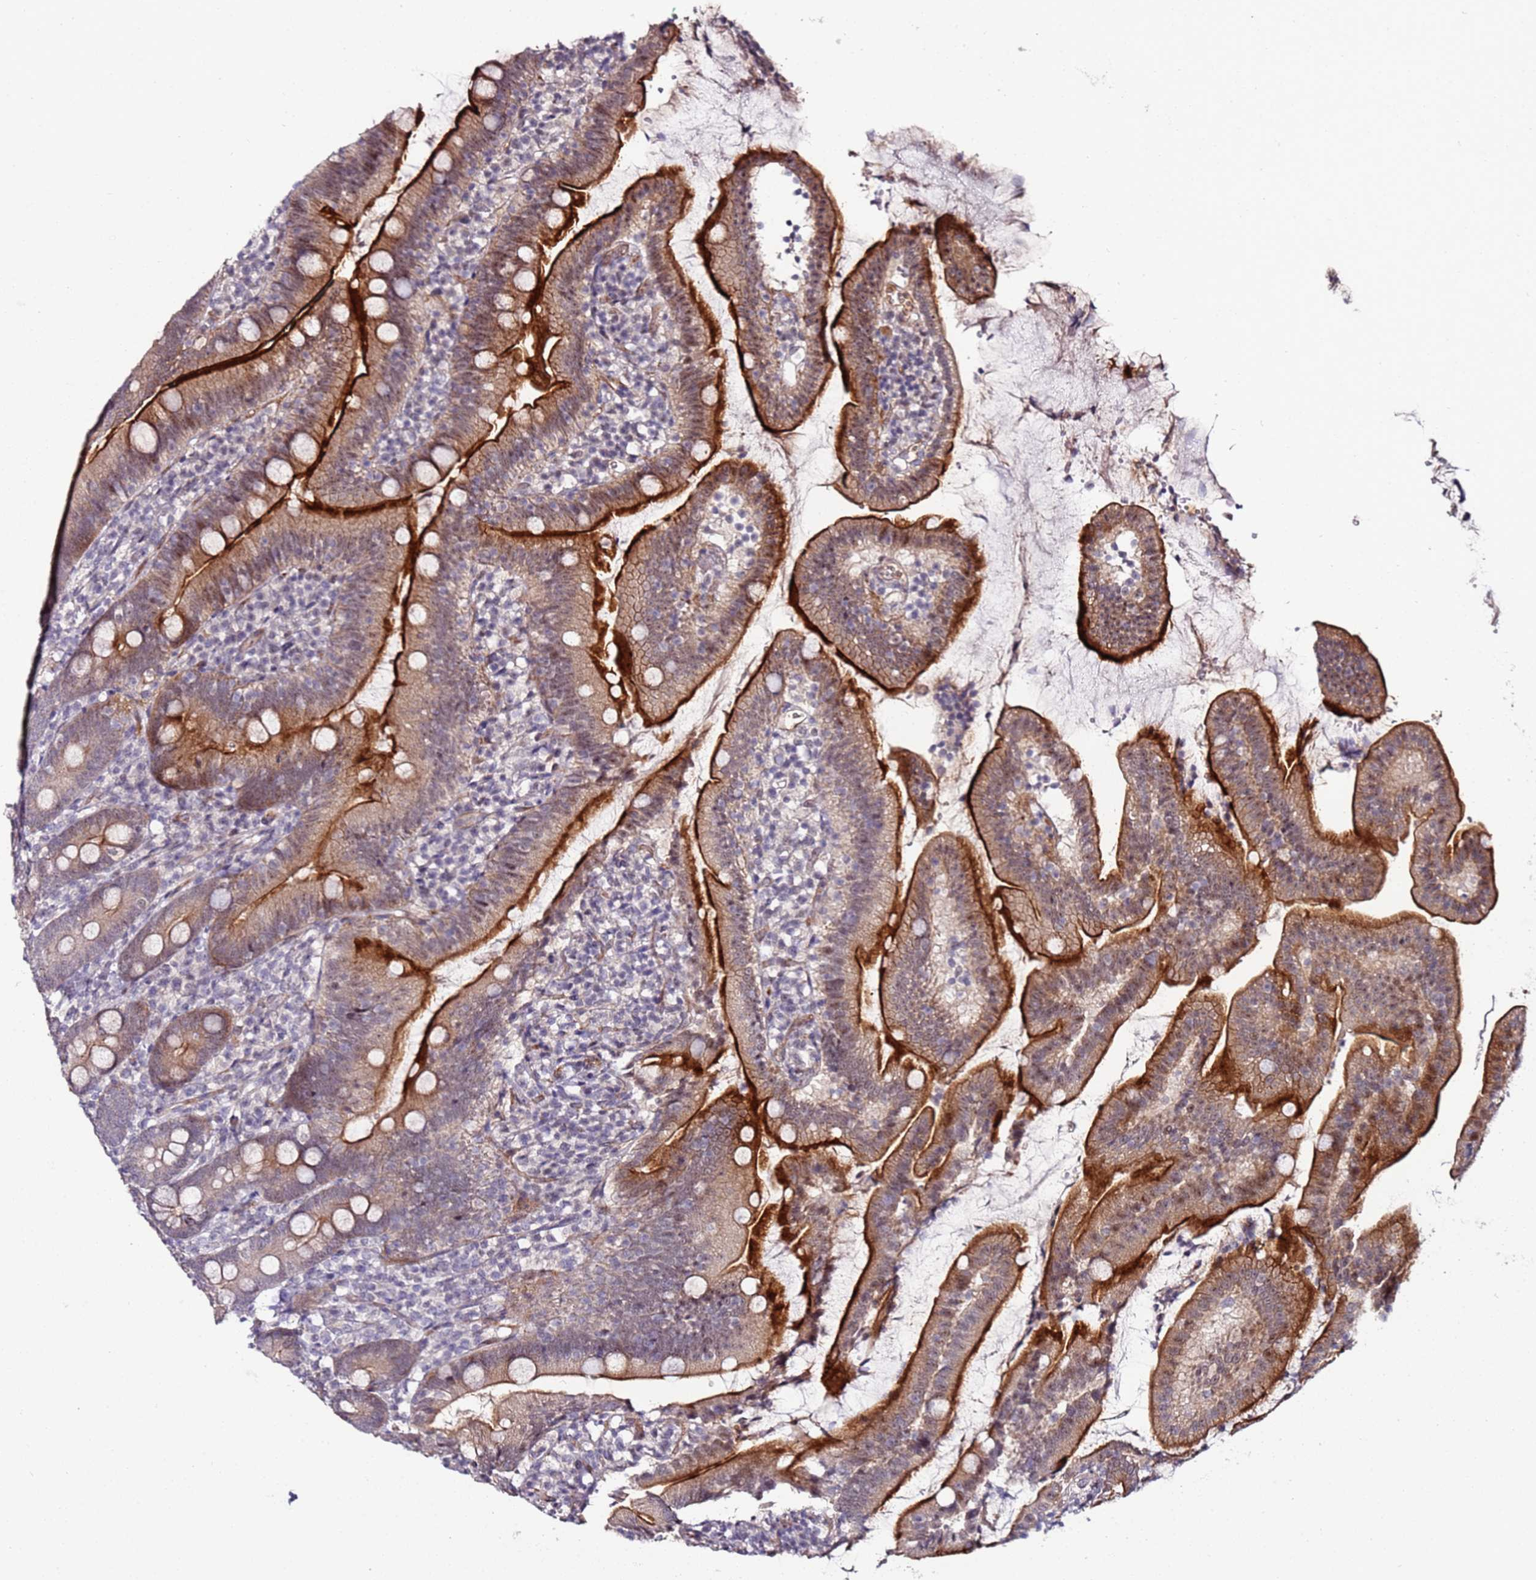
{"staining": {"intensity": "strong", "quantity": "25%-75%", "location": "cytoplasmic/membranous"}, "tissue": "duodenum", "cell_type": "Glandular cells", "image_type": "normal", "snomed": [{"axis": "morphology", "description": "Normal tissue, NOS"}, {"axis": "topography", "description": "Duodenum"}], "caption": "This is a photomicrograph of immunohistochemistry (IHC) staining of benign duodenum, which shows strong staining in the cytoplasmic/membranous of glandular cells.", "gene": "DUSP28", "patient": {"sex": "female", "age": 67}}